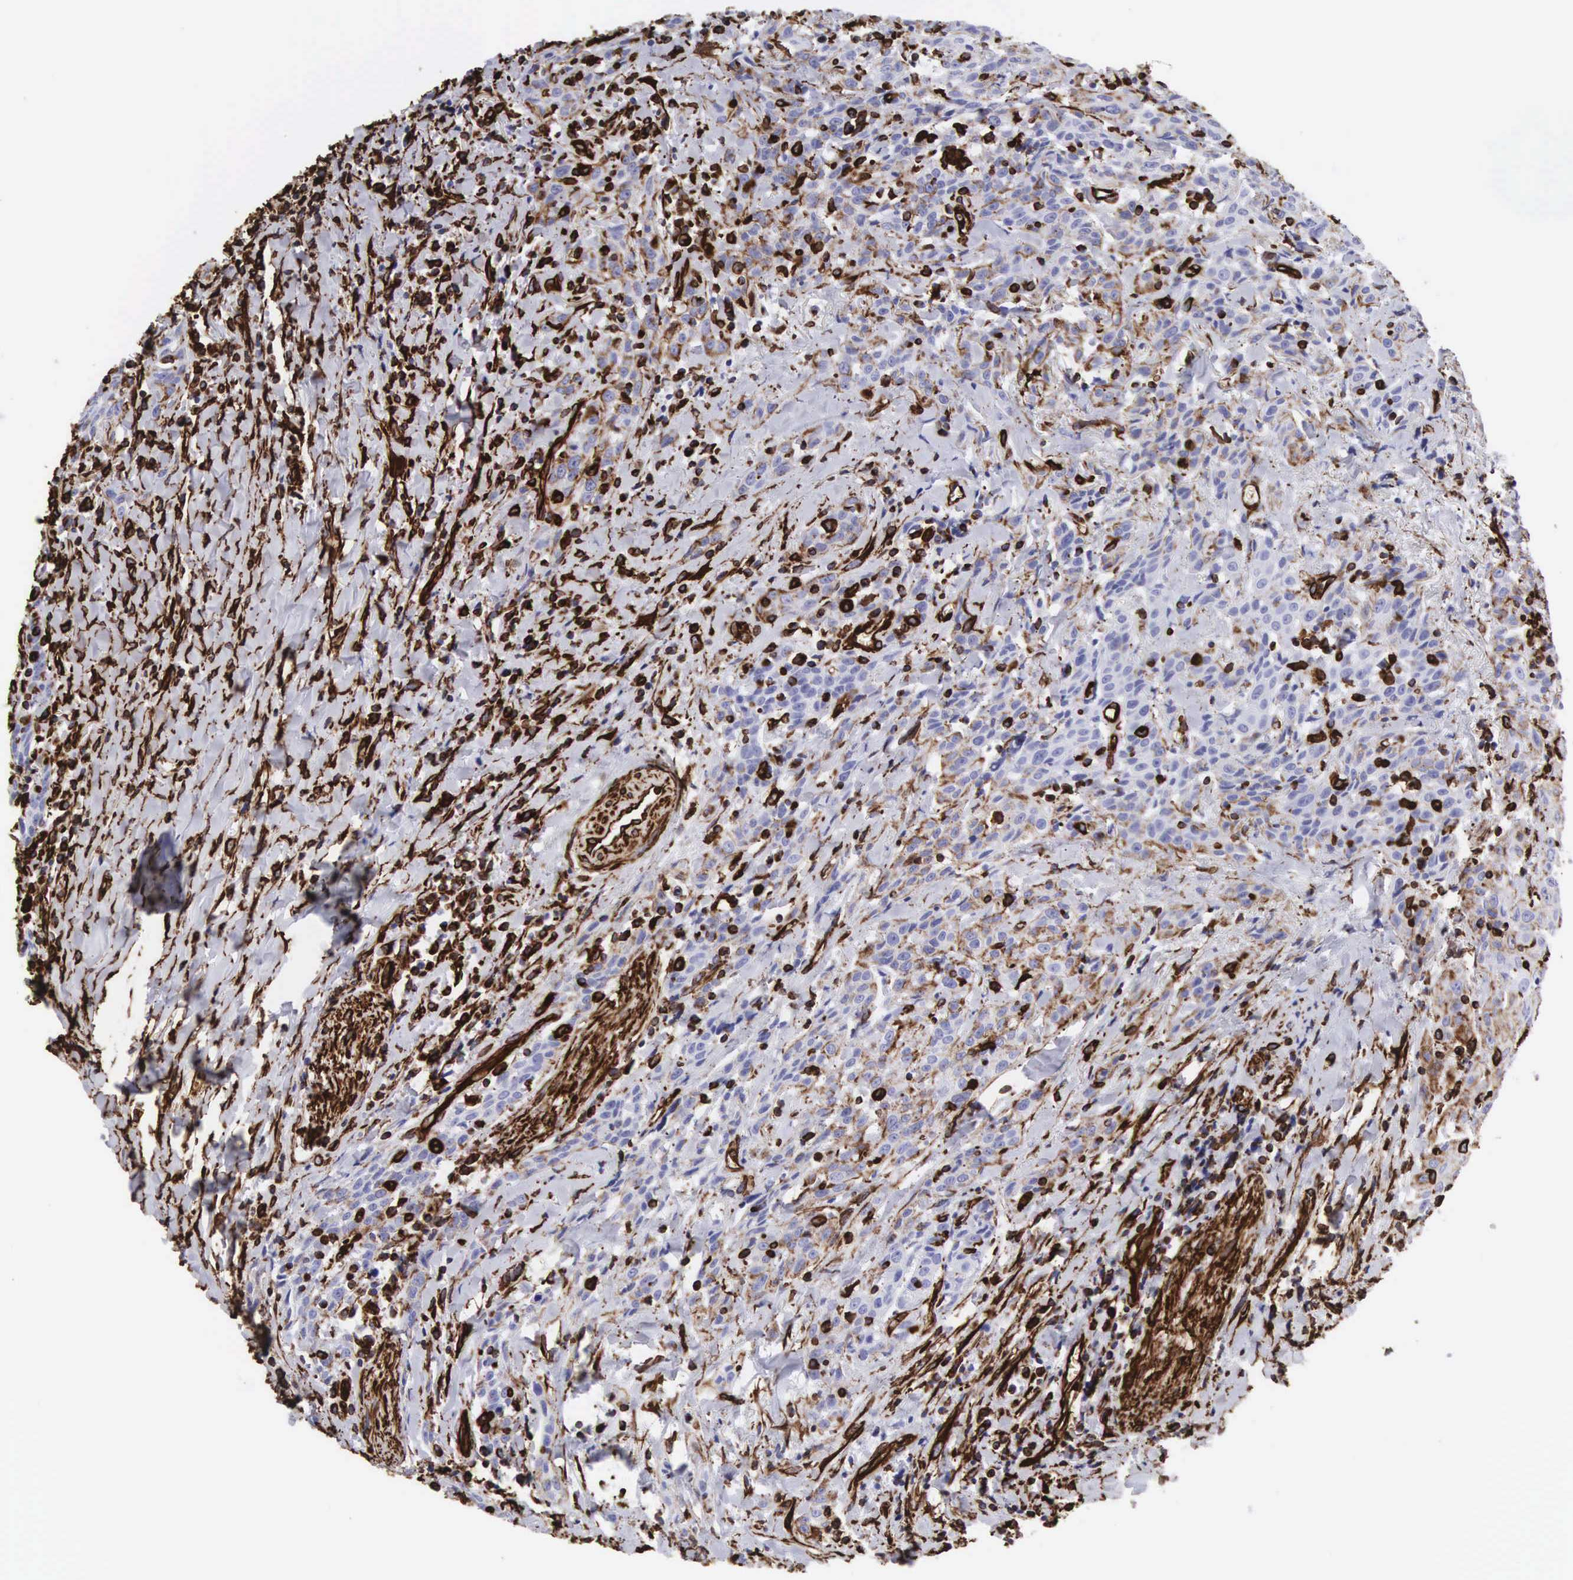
{"staining": {"intensity": "strong", "quantity": "<25%", "location": "cytoplasmic/membranous"}, "tissue": "head and neck cancer", "cell_type": "Tumor cells", "image_type": "cancer", "snomed": [{"axis": "morphology", "description": "Squamous cell carcinoma, NOS"}, {"axis": "topography", "description": "Oral tissue"}, {"axis": "topography", "description": "Head-Neck"}], "caption": "Tumor cells display medium levels of strong cytoplasmic/membranous positivity in about <25% of cells in human head and neck squamous cell carcinoma.", "gene": "VIM", "patient": {"sex": "female", "age": 82}}